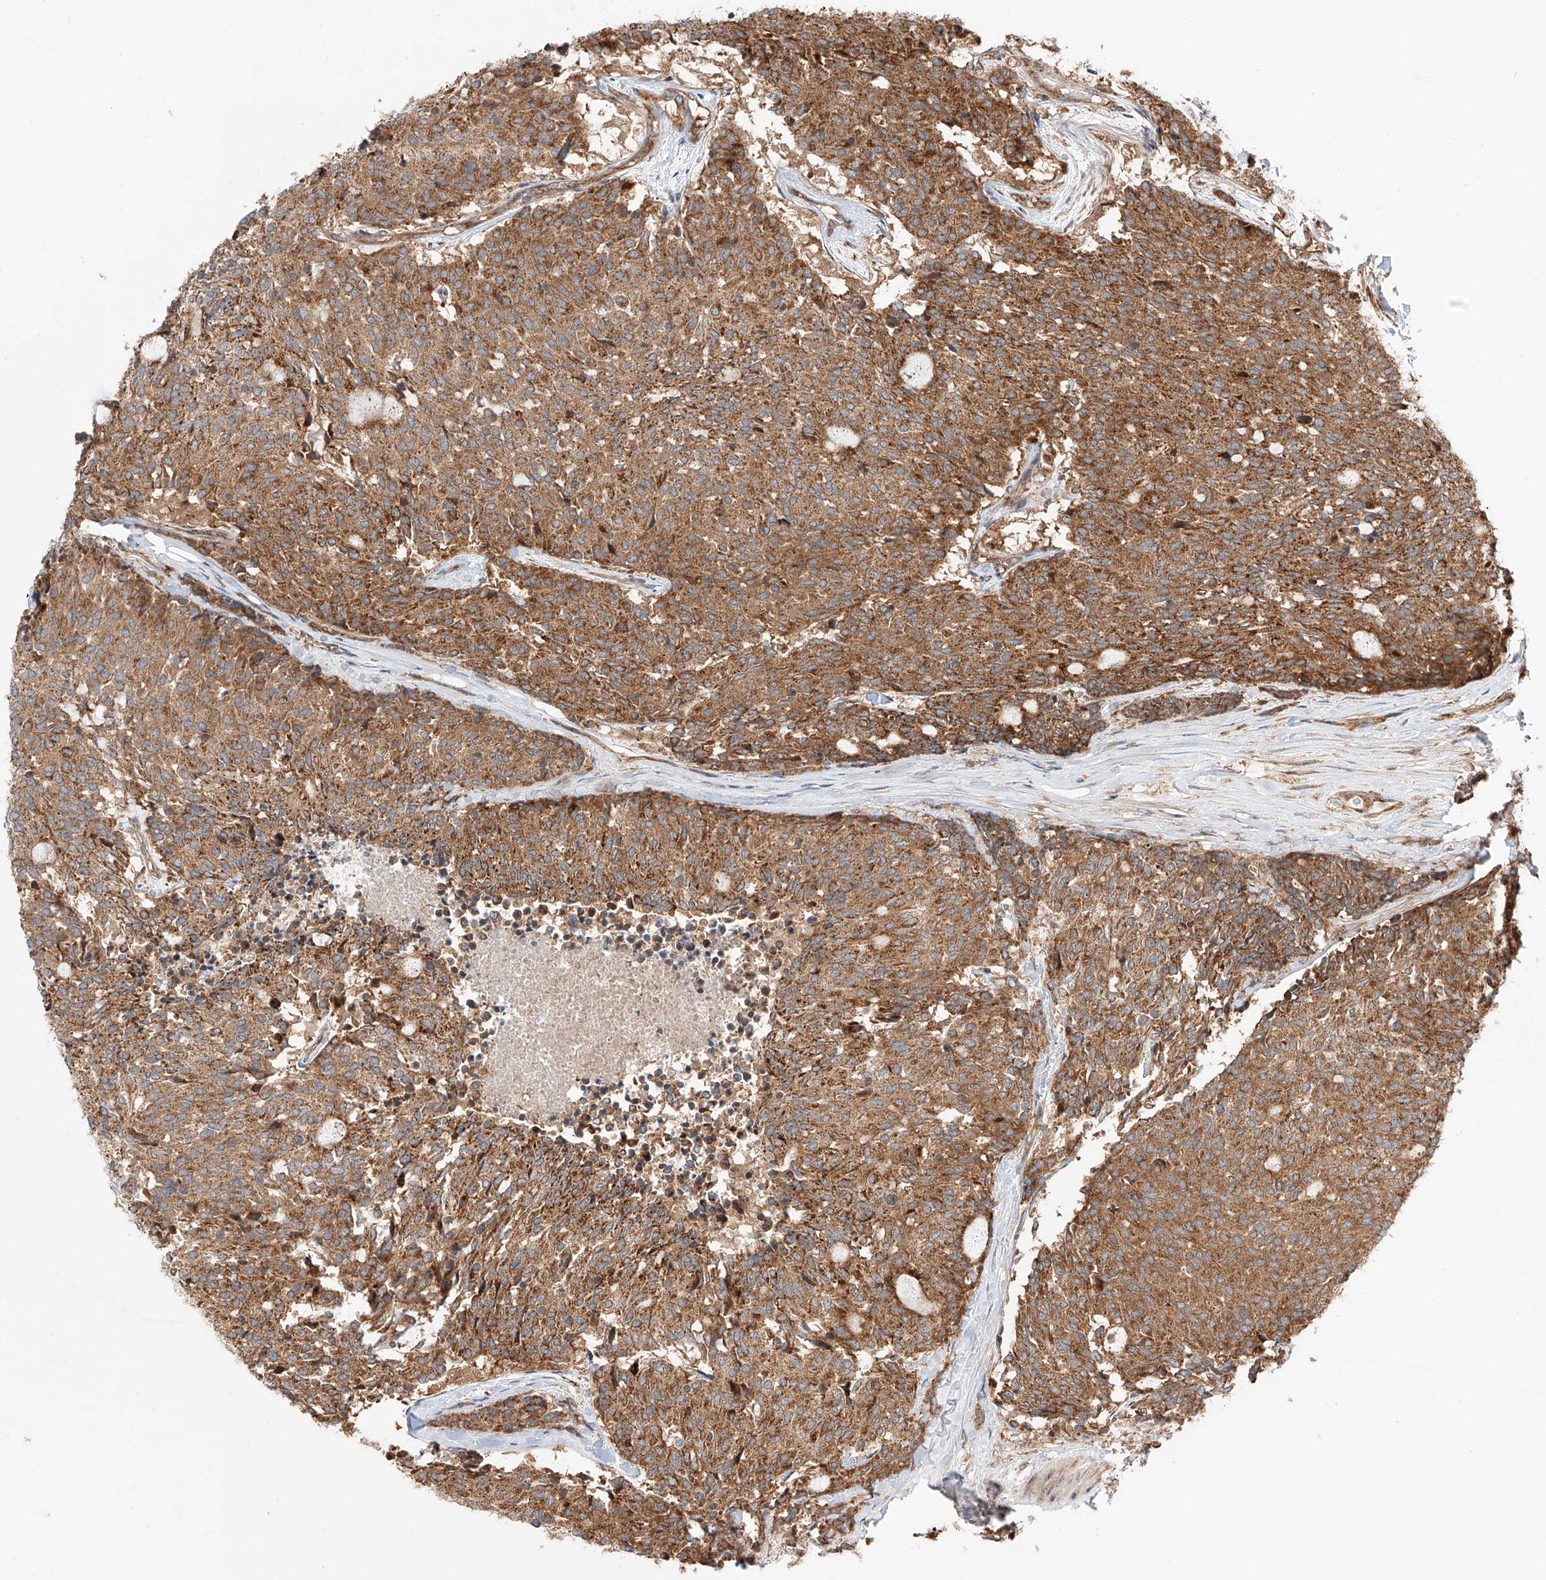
{"staining": {"intensity": "moderate", "quantity": ">75%", "location": "cytoplasmic/membranous"}, "tissue": "carcinoid", "cell_type": "Tumor cells", "image_type": "cancer", "snomed": [{"axis": "morphology", "description": "Carcinoid, malignant, NOS"}, {"axis": "topography", "description": "Pancreas"}], "caption": "High-magnification brightfield microscopy of carcinoid (malignant) stained with DAB (brown) and counterstained with hematoxylin (blue). tumor cells exhibit moderate cytoplasmic/membranous staining is seen in about>75% of cells. (DAB IHC with brightfield microscopy, high magnification).", "gene": "ISCA2", "patient": {"sex": "female", "age": 54}}